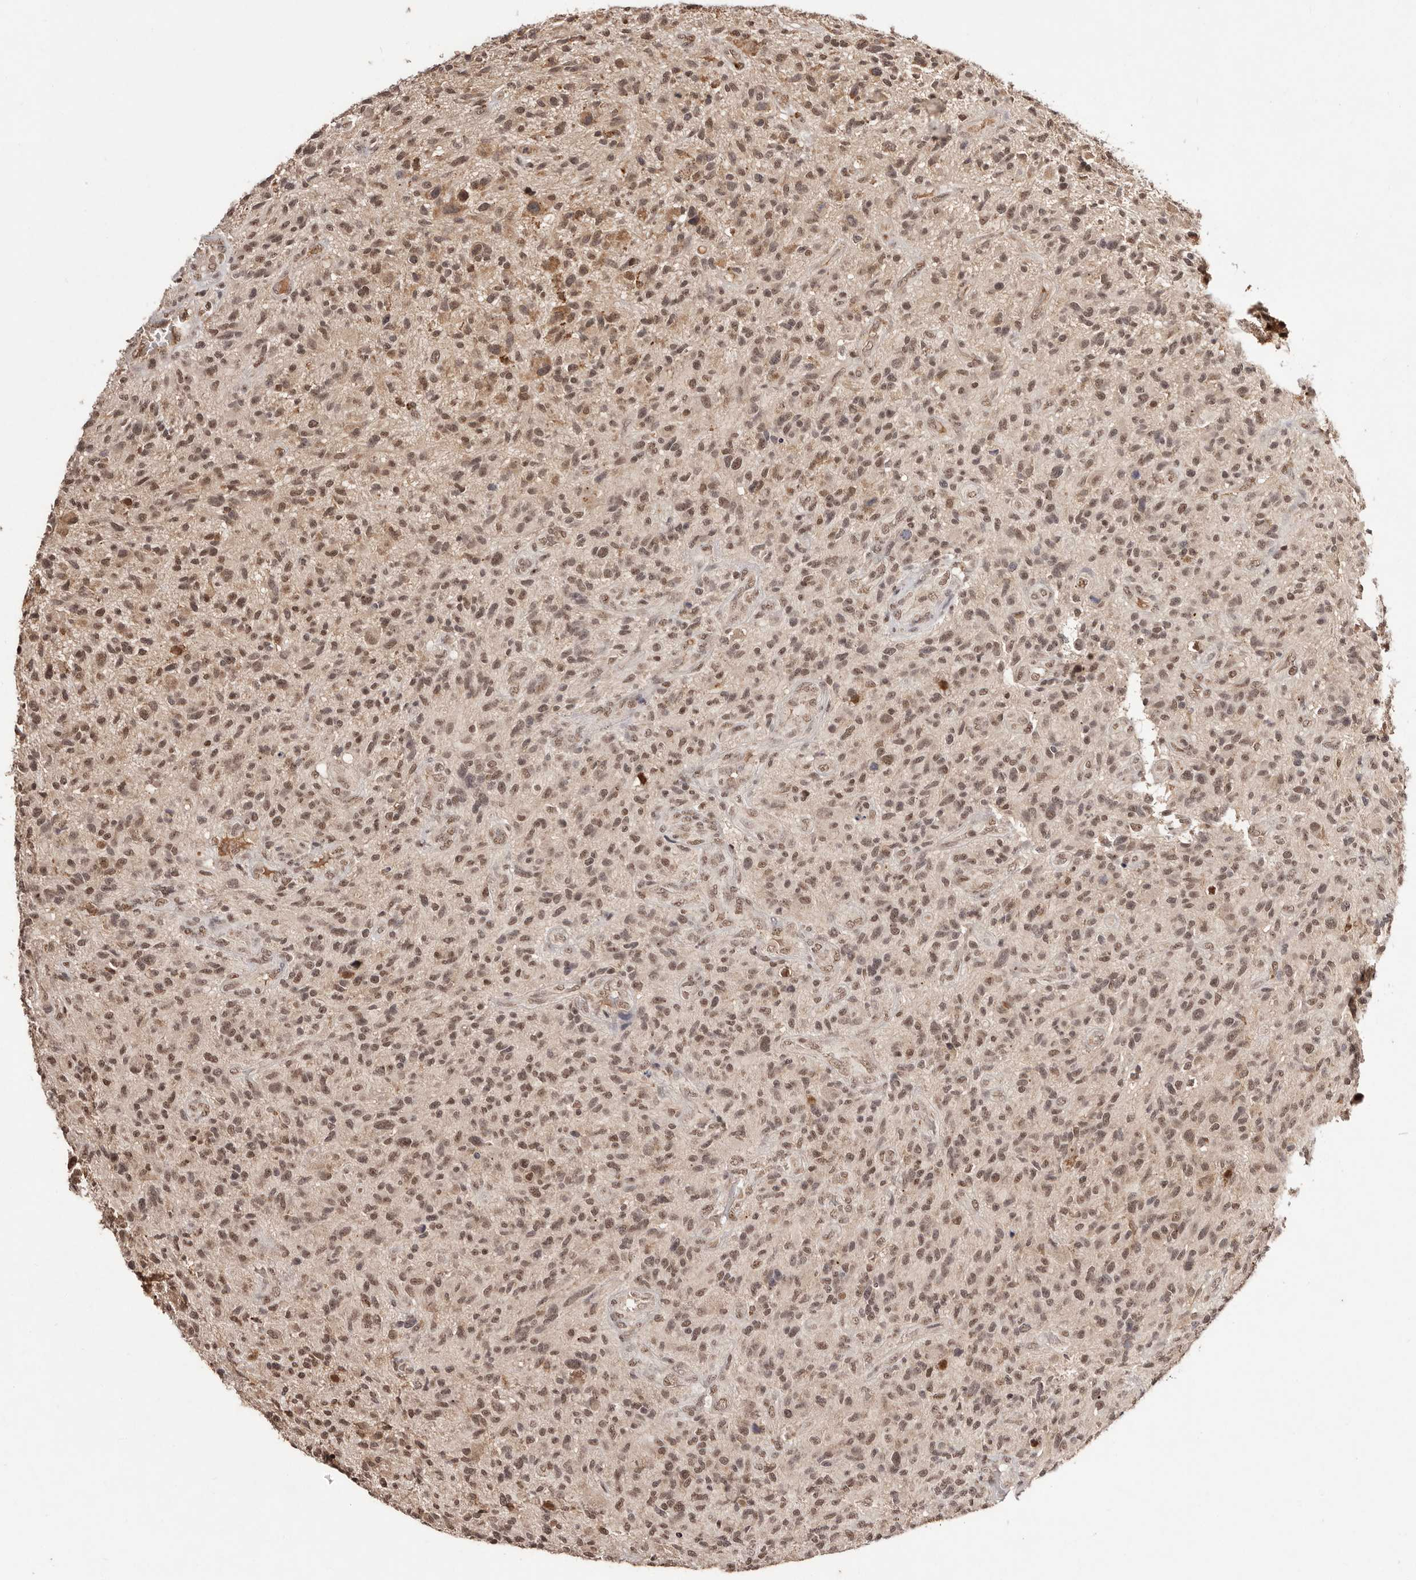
{"staining": {"intensity": "moderate", "quantity": ">75%", "location": "nuclear"}, "tissue": "glioma", "cell_type": "Tumor cells", "image_type": "cancer", "snomed": [{"axis": "morphology", "description": "Glioma, malignant, High grade"}, {"axis": "topography", "description": "Brain"}], "caption": "About >75% of tumor cells in human malignant high-grade glioma reveal moderate nuclear protein staining as visualized by brown immunohistochemical staining.", "gene": "BICRAL", "patient": {"sex": "male", "age": 47}}